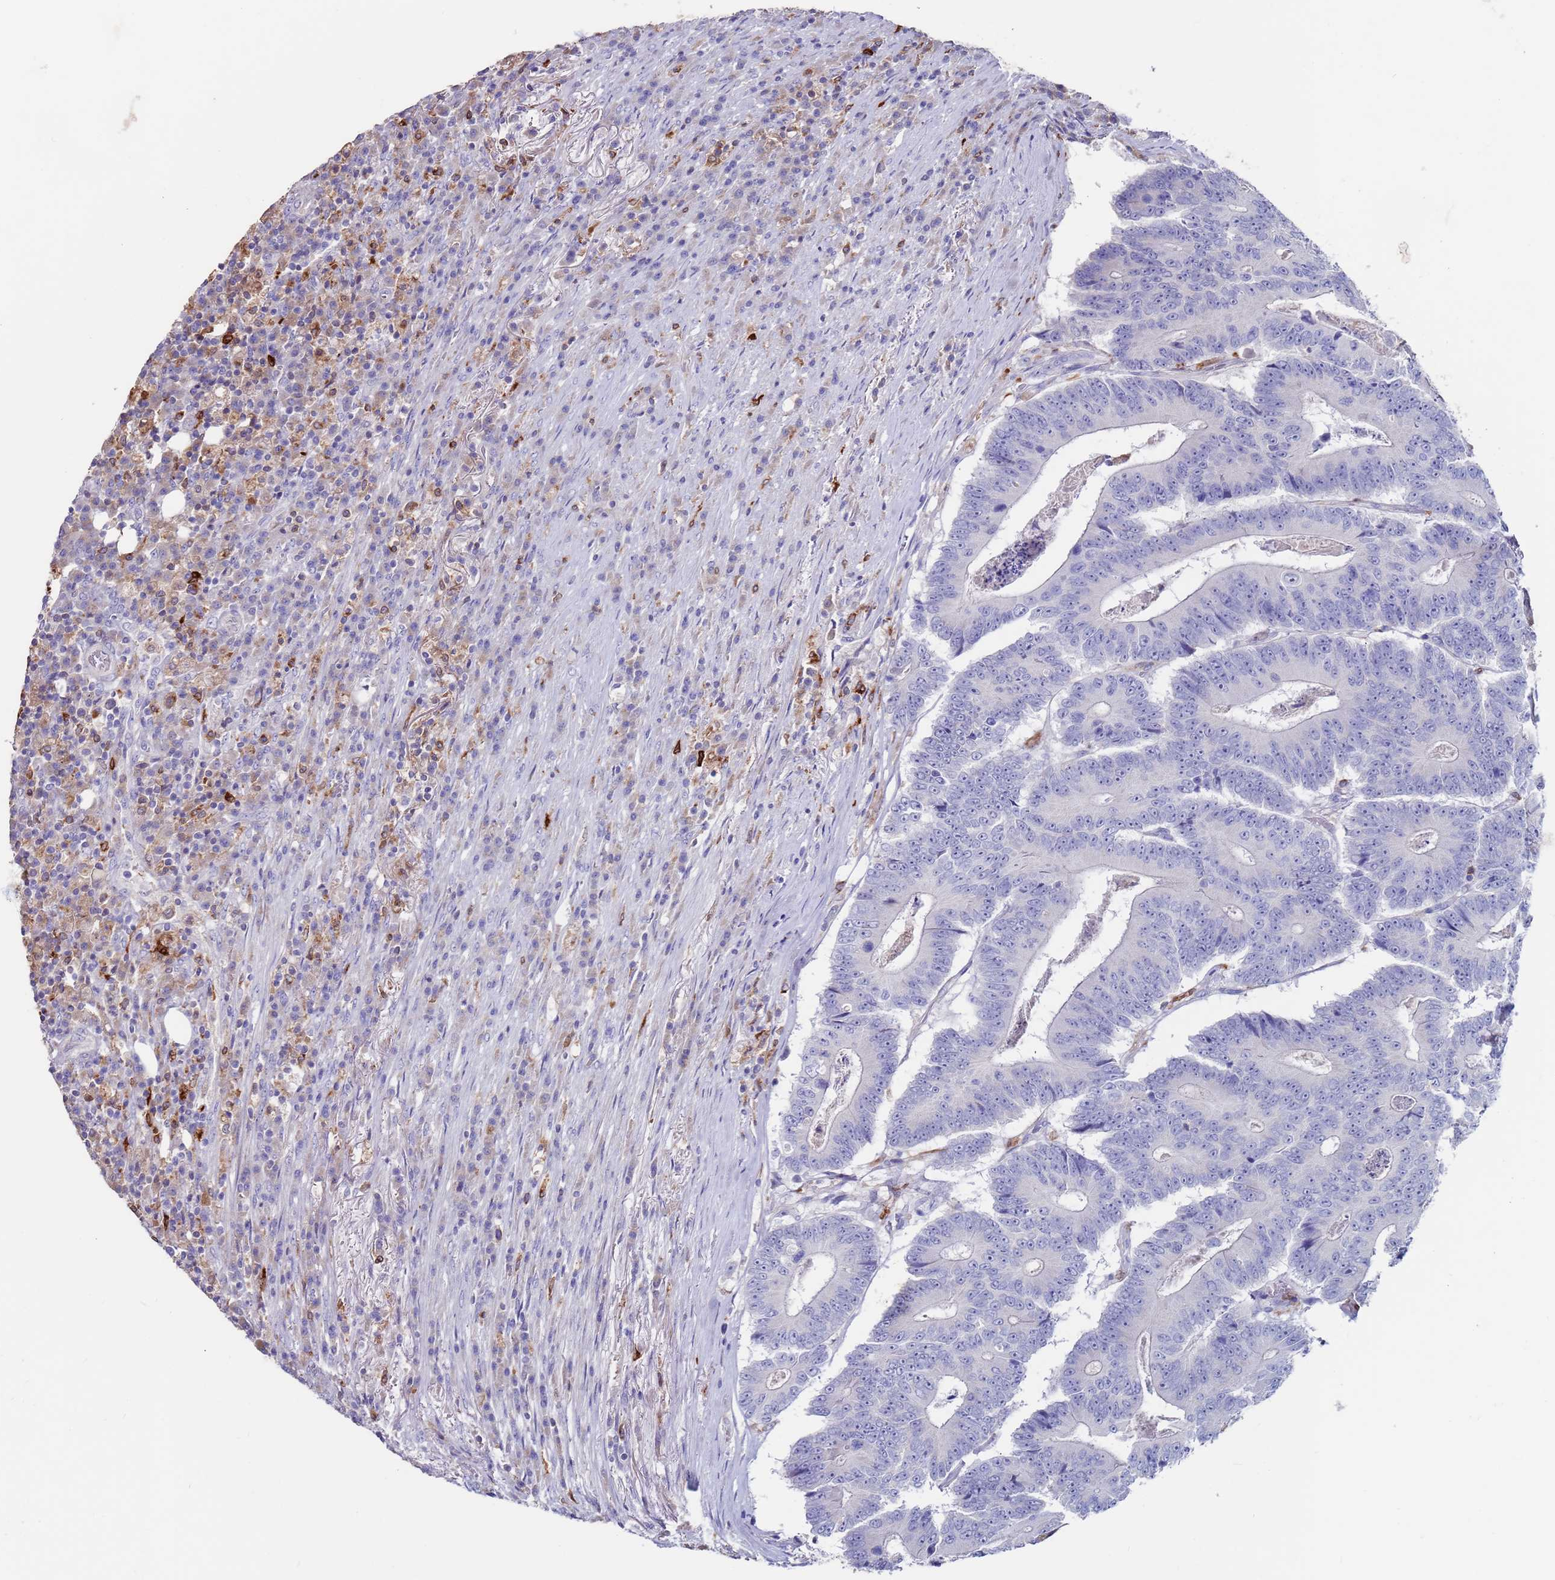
{"staining": {"intensity": "negative", "quantity": "none", "location": "none"}, "tissue": "colorectal cancer", "cell_type": "Tumor cells", "image_type": "cancer", "snomed": [{"axis": "morphology", "description": "Adenocarcinoma, NOS"}, {"axis": "topography", "description": "Colon"}], "caption": "A high-resolution histopathology image shows immunohistochemistry staining of colorectal cancer, which shows no significant positivity in tumor cells. (DAB (3,3'-diaminobenzidine) immunohistochemistry visualized using brightfield microscopy, high magnification).", "gene": "GREB1L", "patient": {"sex": "male", "age": 83}}